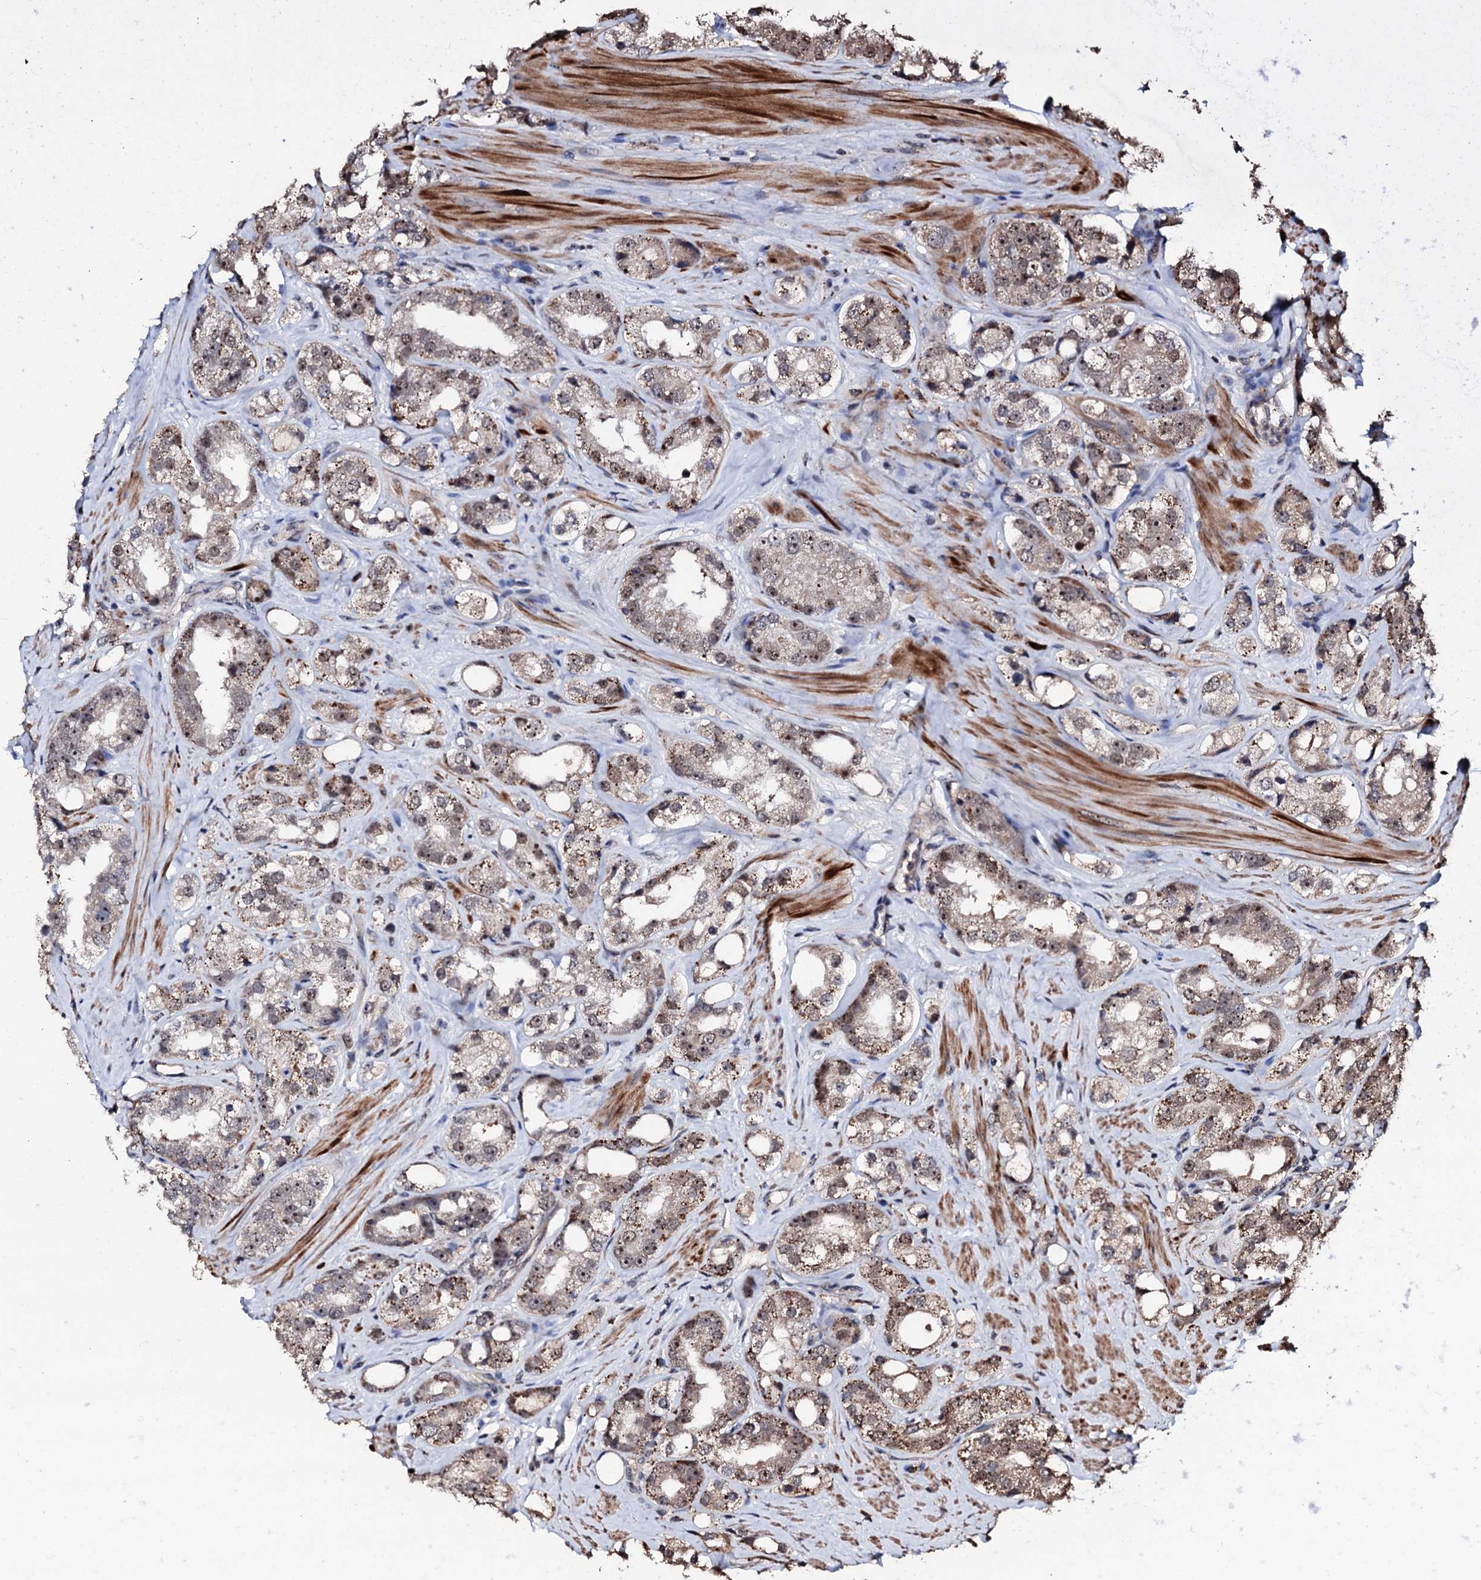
{"staining": {"intensity": "moderate", "quantity": ">75%", "location": "cytoplasmic/membranous,nuclear"}, "tissue": "prostate cancer", "cell_type": "Tumor cells", "image_type": "cancer", "snomed": [{"axis": "morphology", "description": "Adenocarcinoma, NOS"}, {"axis": "topography", "description": "Prostate"}], "caption": "The histopathology image reveals a brown stain indicating the presence of a protein in the cytoplasmic/membranous and nuclear of tumor cells in prostate cancer (adenocarcinoma). (Stains: DAB (3,3'-diaminobenzidine) in brown, nuclei in blue, Microscopy: brightfield microscopy at high magnification).", "gene": "SUPT7L", "patient": {"sex": "male", "age": 79}}